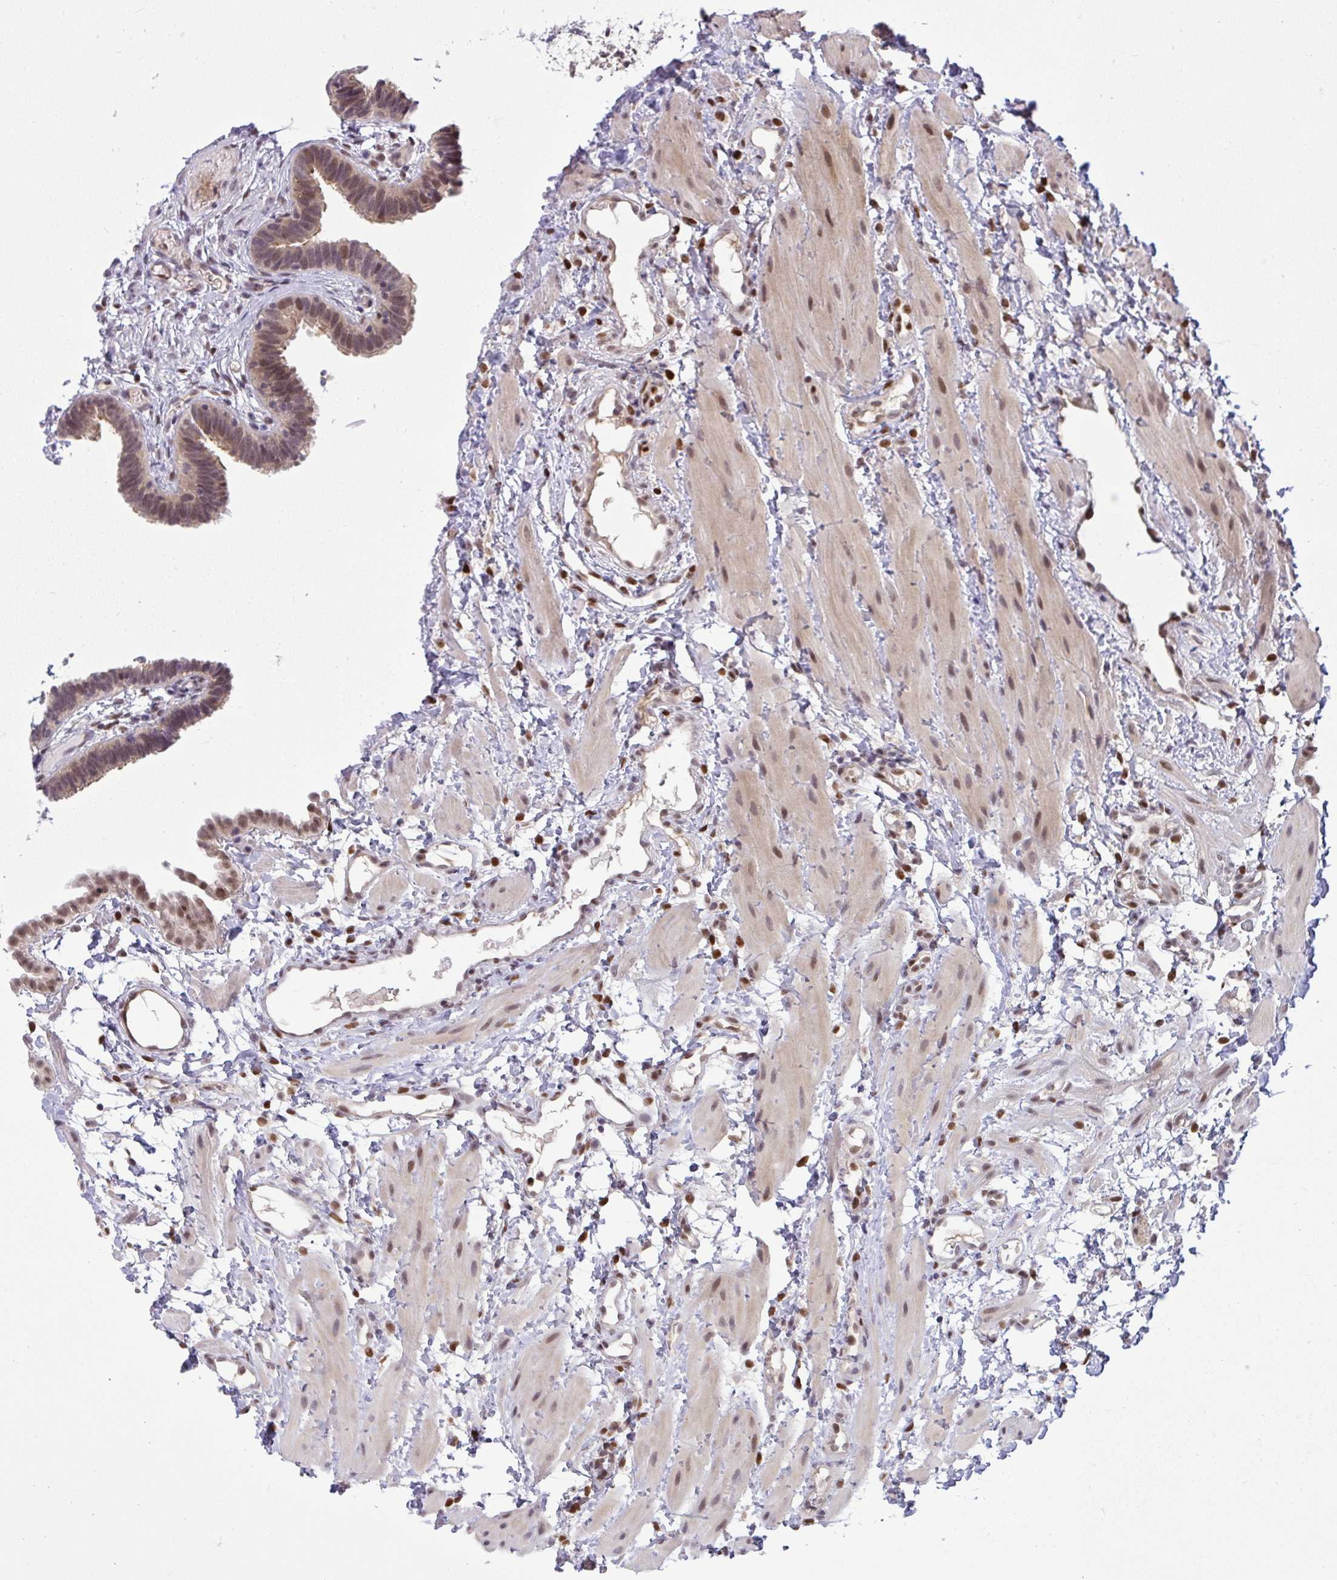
{"staining": {"intensity": "moderate", "quantity": ">75%", "location": "cytoplasmic/membranous,nuclear"}, "tissue": "fallopian tube", "cell_type": "Glandular cells", "image_type": "normal", "snomed": [{"axis": "morphology", "description": "Normal tissue, NOS"}, {"axis": "topography", "description": "Fallopian tube"}], "caption": "A high-resolution image shows IHC staining of normal fallopian tube, which displays moderate cytoplasmic/membranous,nuclear positivity in about >75% of glandular cells.", "gene": "KLF2", "patient": {"sex": "female", "age": 37}}